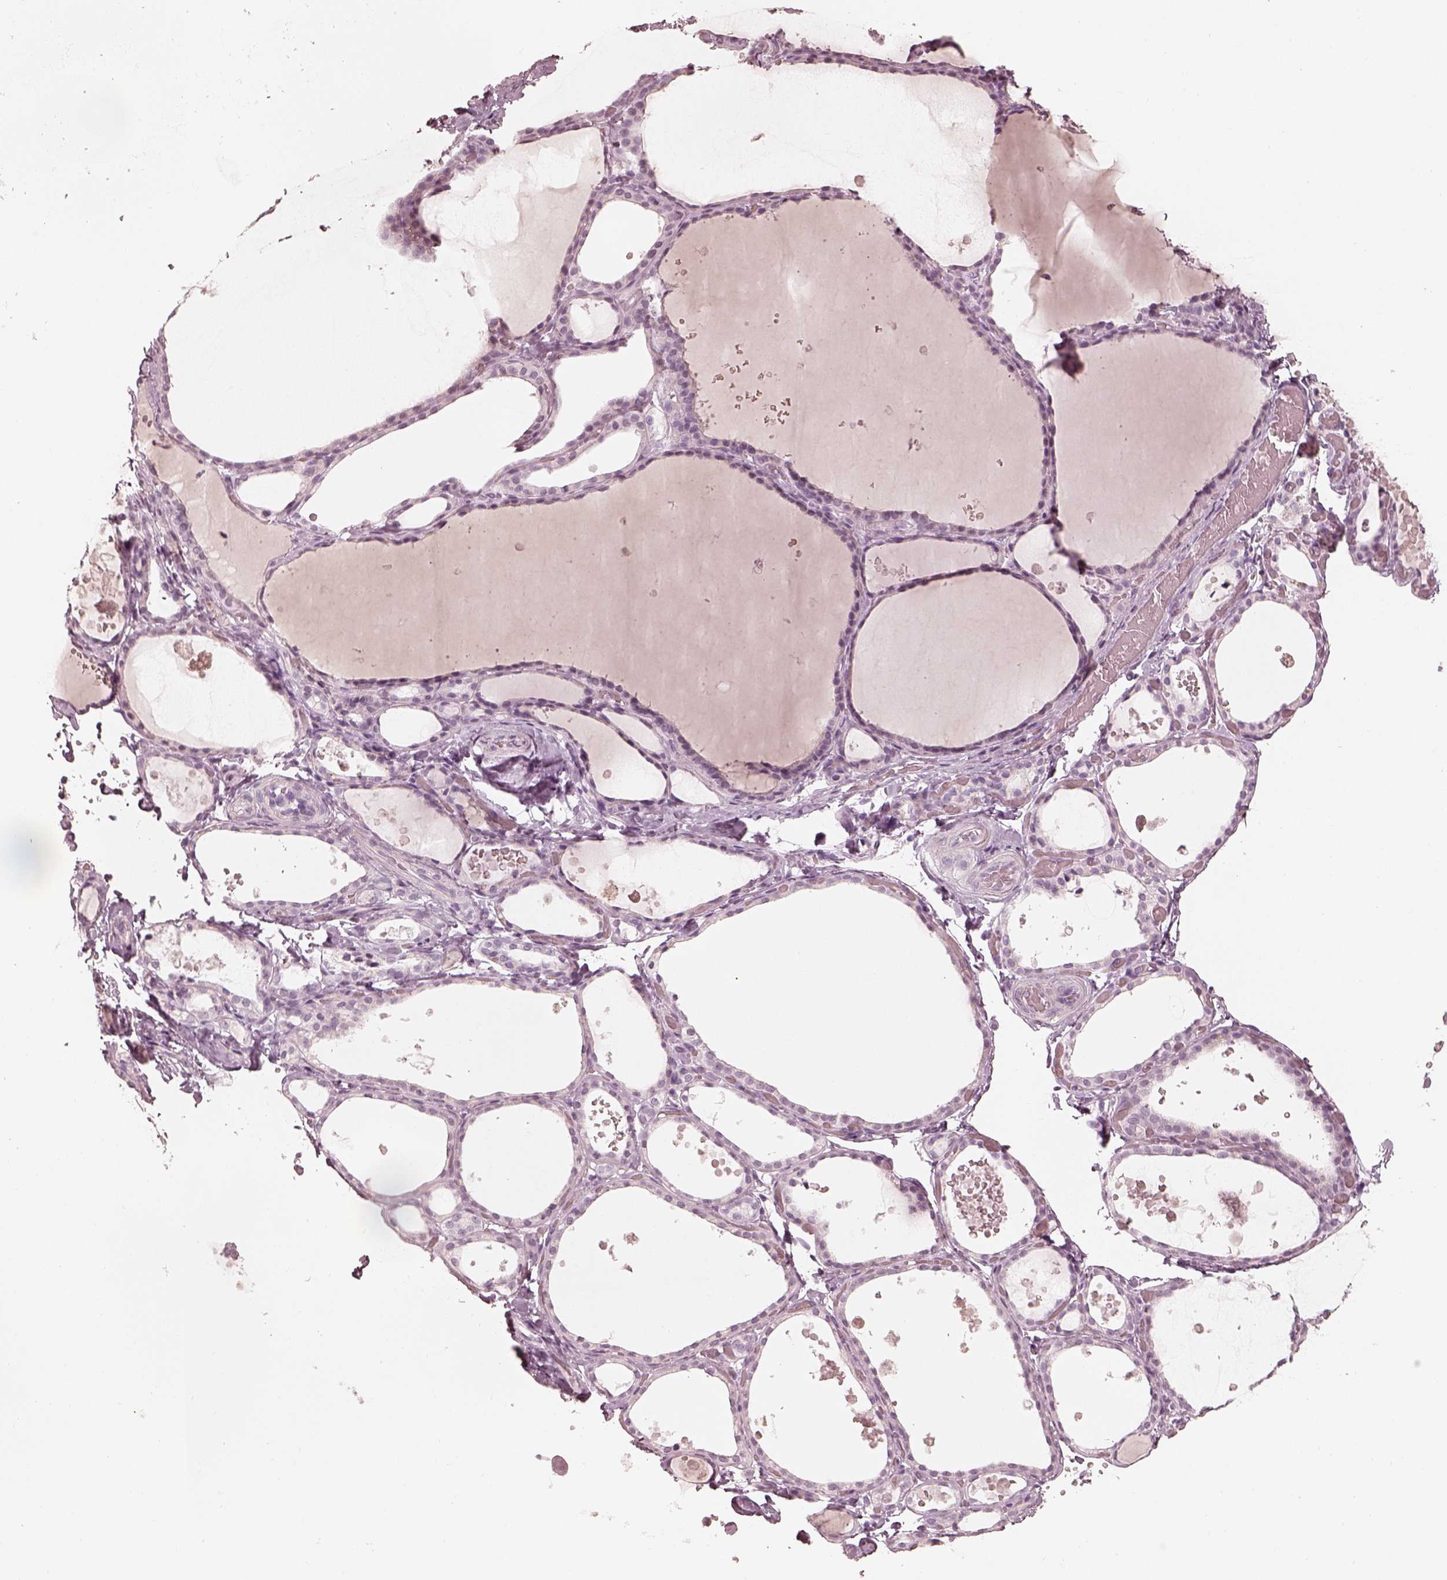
{"staining": {"intensity": "negative", "quantity": "none", "location": "none"}, "tissue": "thyroid gland", "cell_type": "Glandular cells", "image_type": "normal", "snomed": [{"axis": "morphology", "description": "Normal tissue, NOS"}, {"axis": "topography", "description": "Thyroid gland"}], "caption": "The micrograph demonstrates no significant staining in glandular cells of thyroid gland.", "gene": "CALR3", "patient": {"sex": "female", "age": 56}}